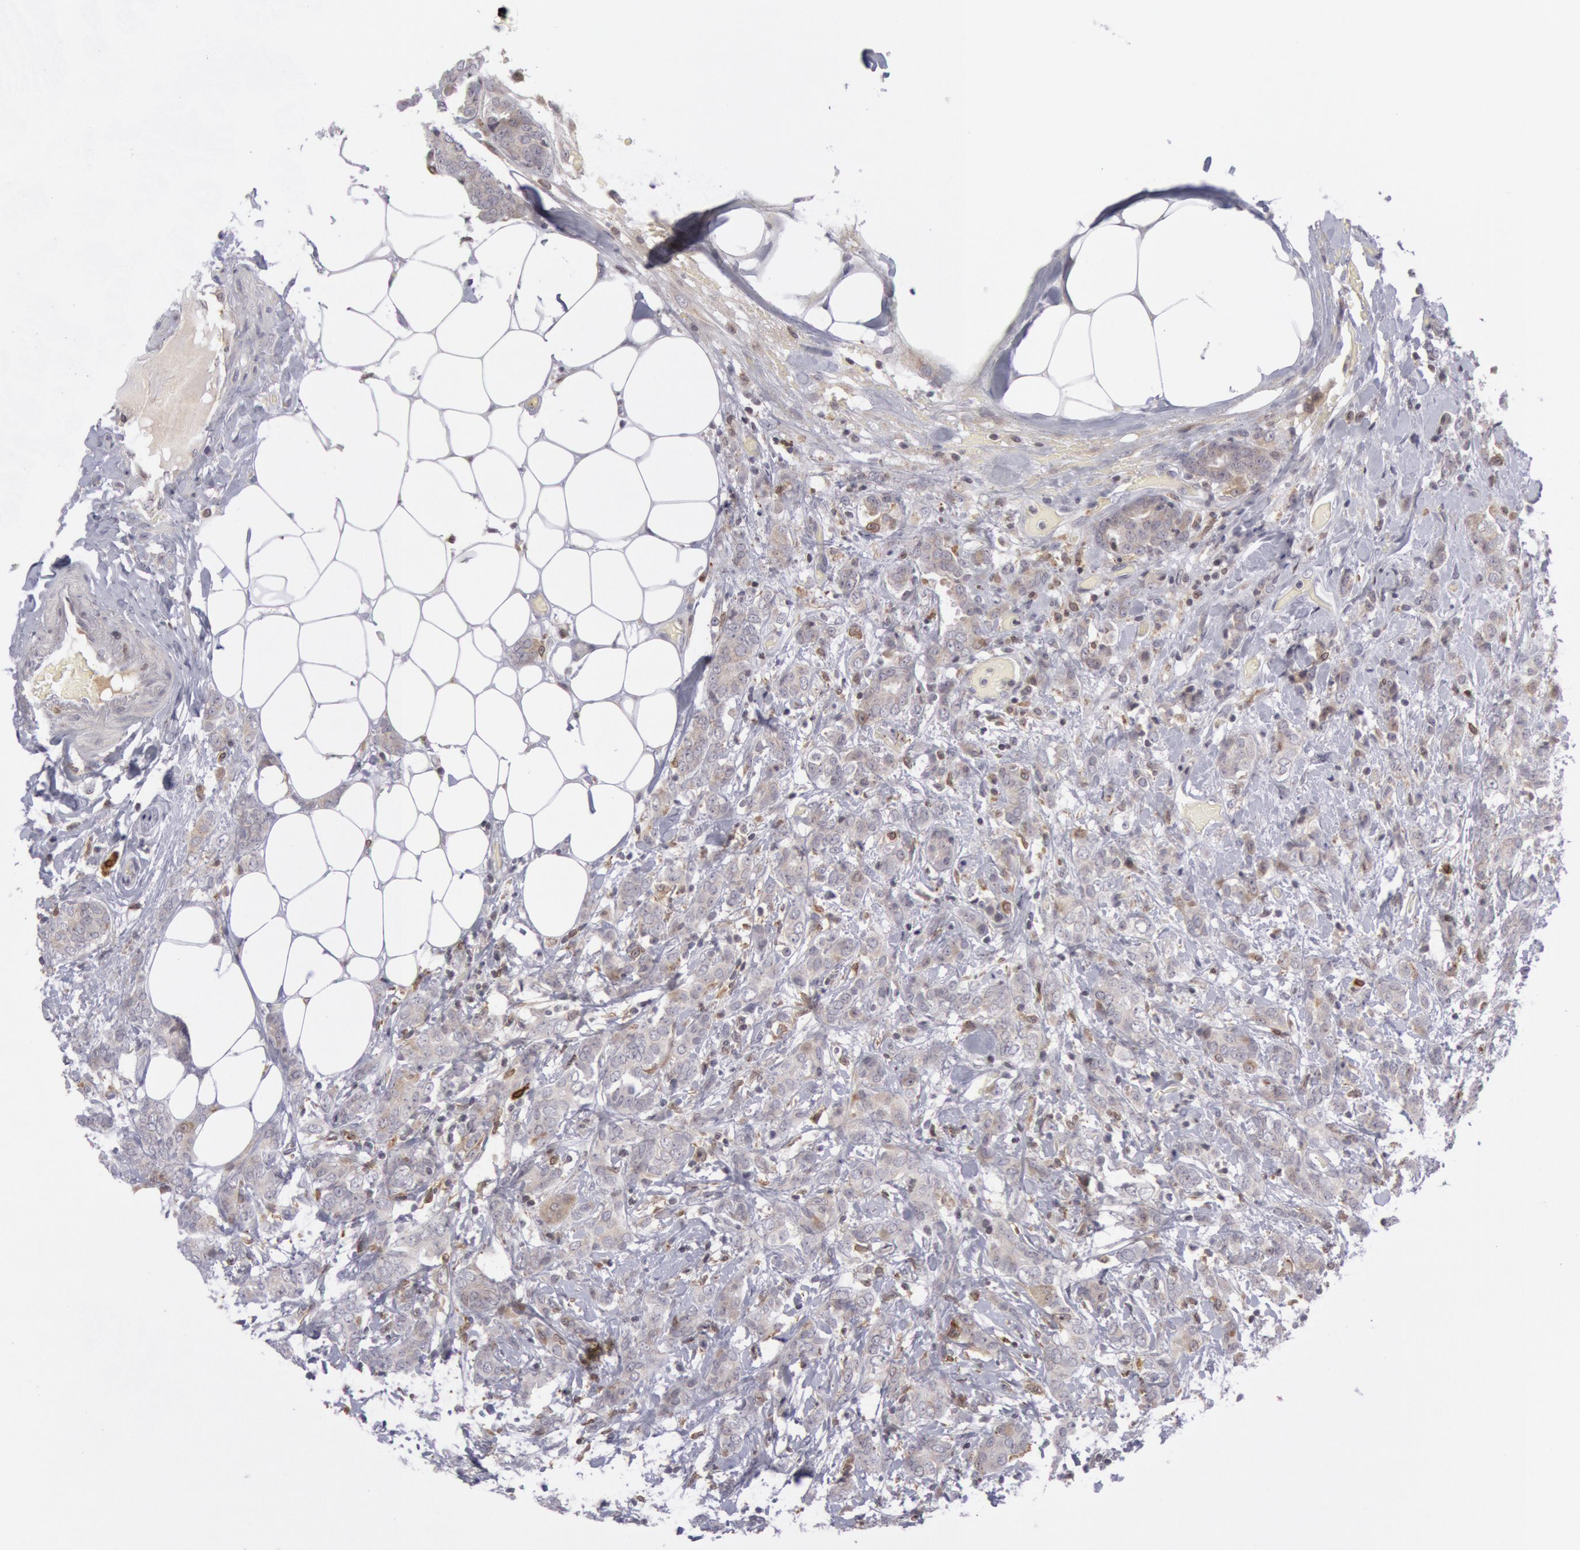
{"staining": {"intensity": "weak", "quantity": "<25%", "location": "cytoplasmic/membranous"}, "tissue": "breast cancer", "cell_type": "Tumor cells", "image_type": "cancer", "snomed": [{"axis": "morphology", "description": "Duct carcinoma"}, {"axis": "topography", "description": "Breast"}], "caption": "A histopathology image of human breast cancer (intraductal carcinoma) is negative for staining in tumor cells. The staining is performed using DAB brown chromogen with nuclei counter-stained in using hematoxylin.", "gene": "PTGS2", "patient": {"sex": "female", "age": 53}}